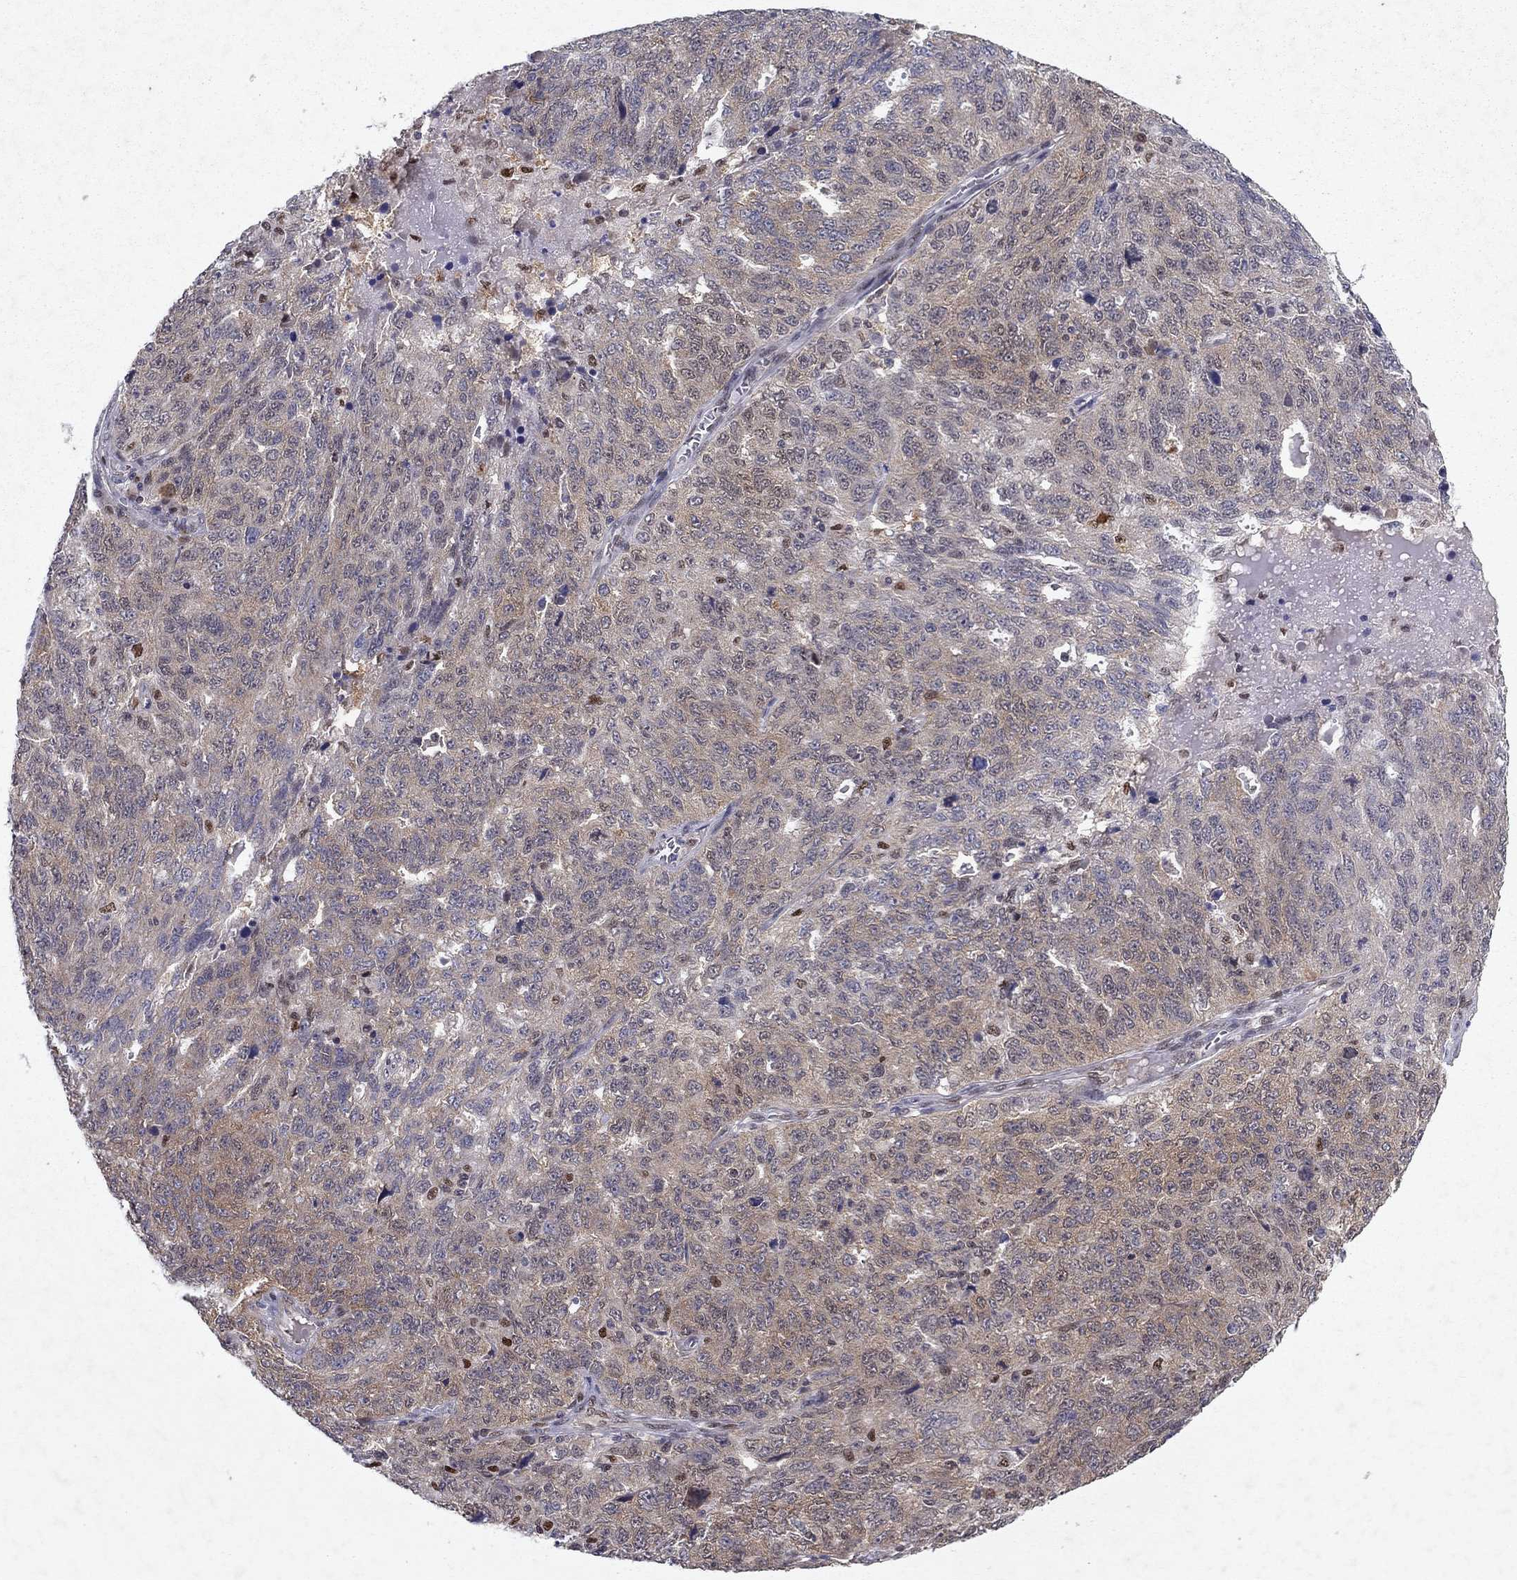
{"staining": {"intensity": "negative", "quantity": "none", "location": "none"}, "tissue": "ovarian cancer", "cell_type": "Tumor cells", "image_type": "cancer", "snomed": [{"axis": "morphology", "description": "Cystadenocarcinoma, serous, NOS"}, {"axis": "topography", "description": "Ovary"}], "caption": "Human serous cystadenocarcinoma (ovarian) stained for a protein using immunohistochemistry demonstrates no positivity in tumor cells.", "gene": "CRTC1", "patient": {"sex": "female", "age": 71}}